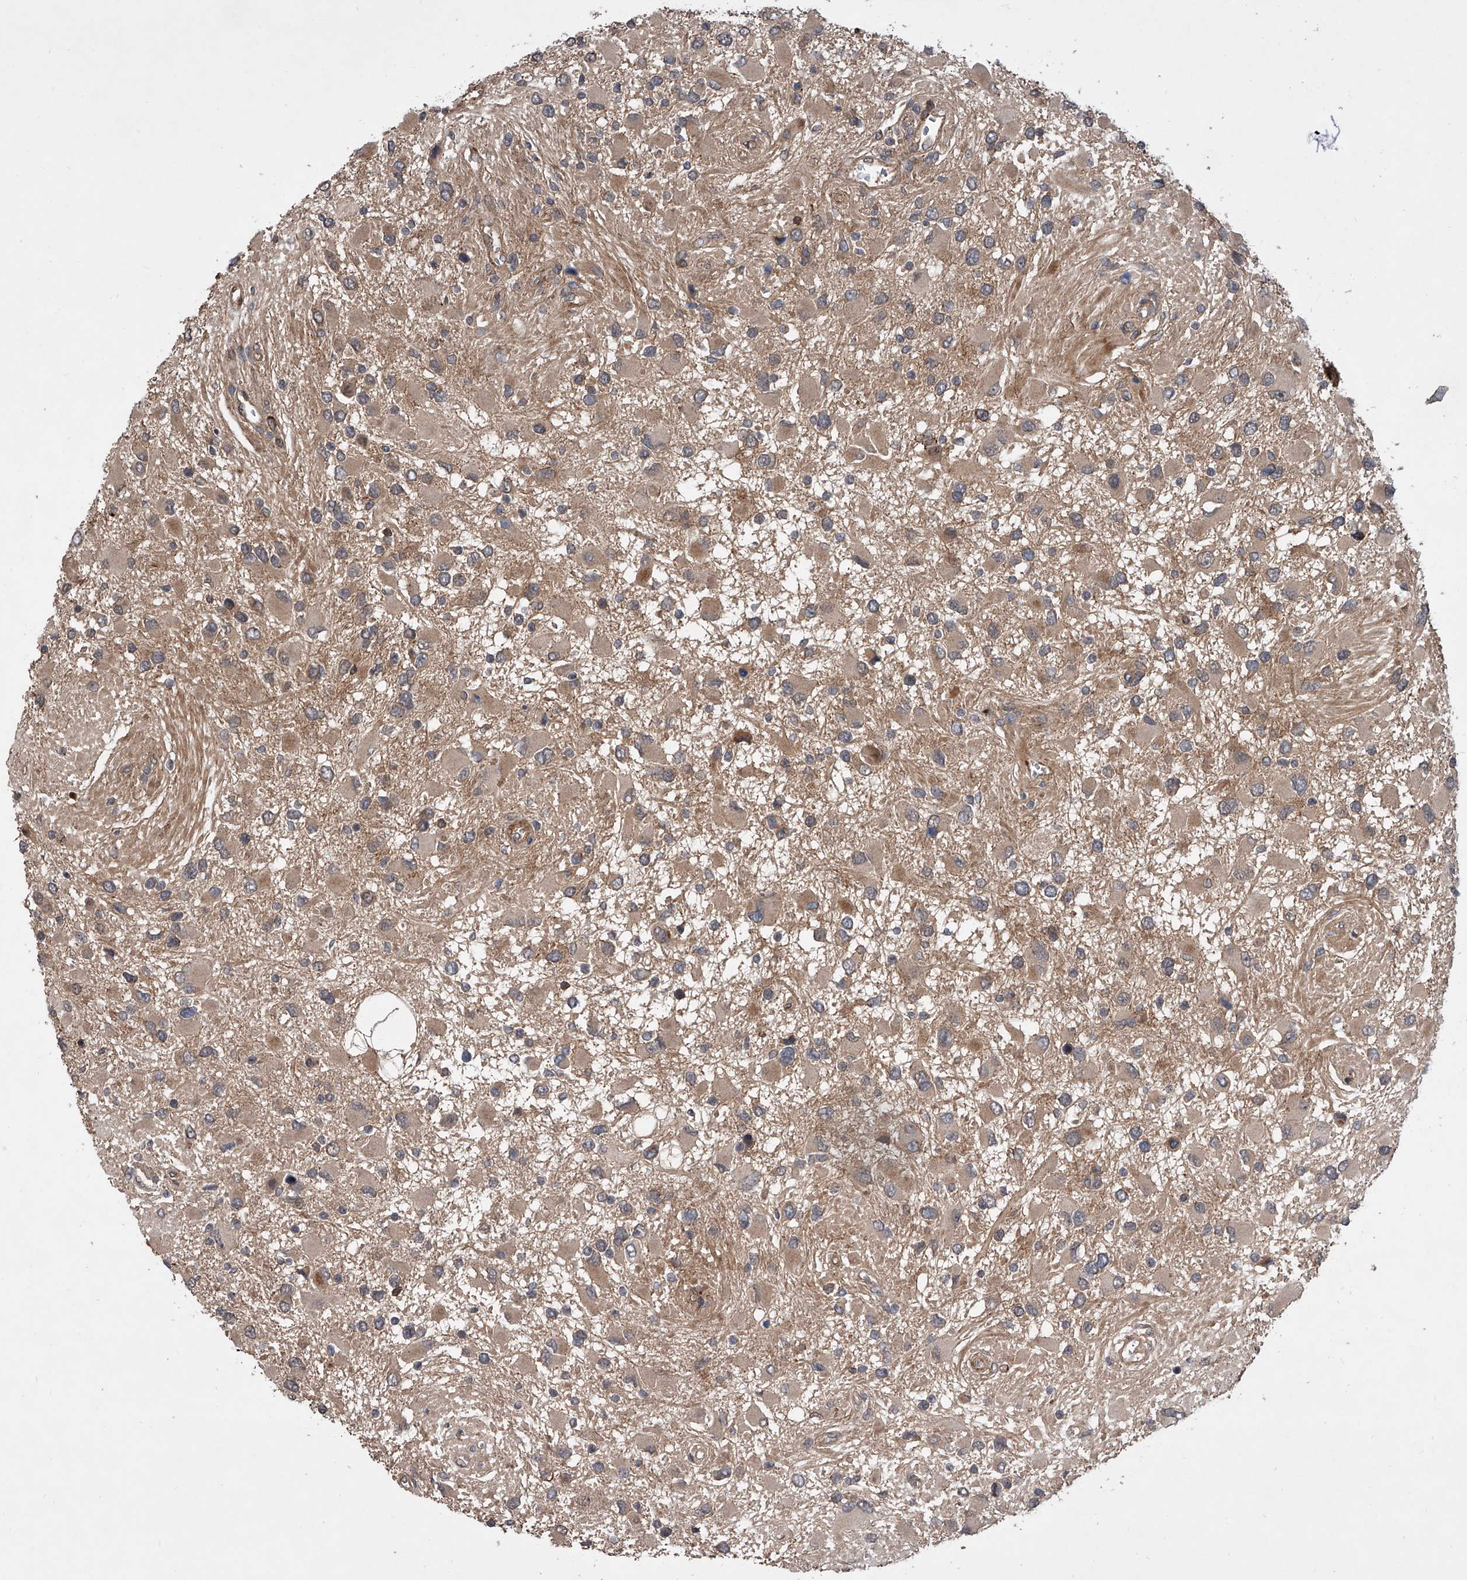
{"staining": {"intensity": "weak", "quantity": "25%-75%", "location": "cytoplasmic/membranous"}, "tissue": "glioma", "cell_type": "Tumor cells", "image_type": "cancer", "snomed": [{"axis": "morphology", "description": "Glioma, malignant, High grade"}, {"axis": "topography", "description": "Brain"}], "caption": "Protein positivity by immunohistochemistry (IHC) reveals weak cytoplasmic/membranous expression in about 25%-75% of tumor cells in glioma.", "gene": "USP47", "patient": {"sex": "male", "age": 53}}